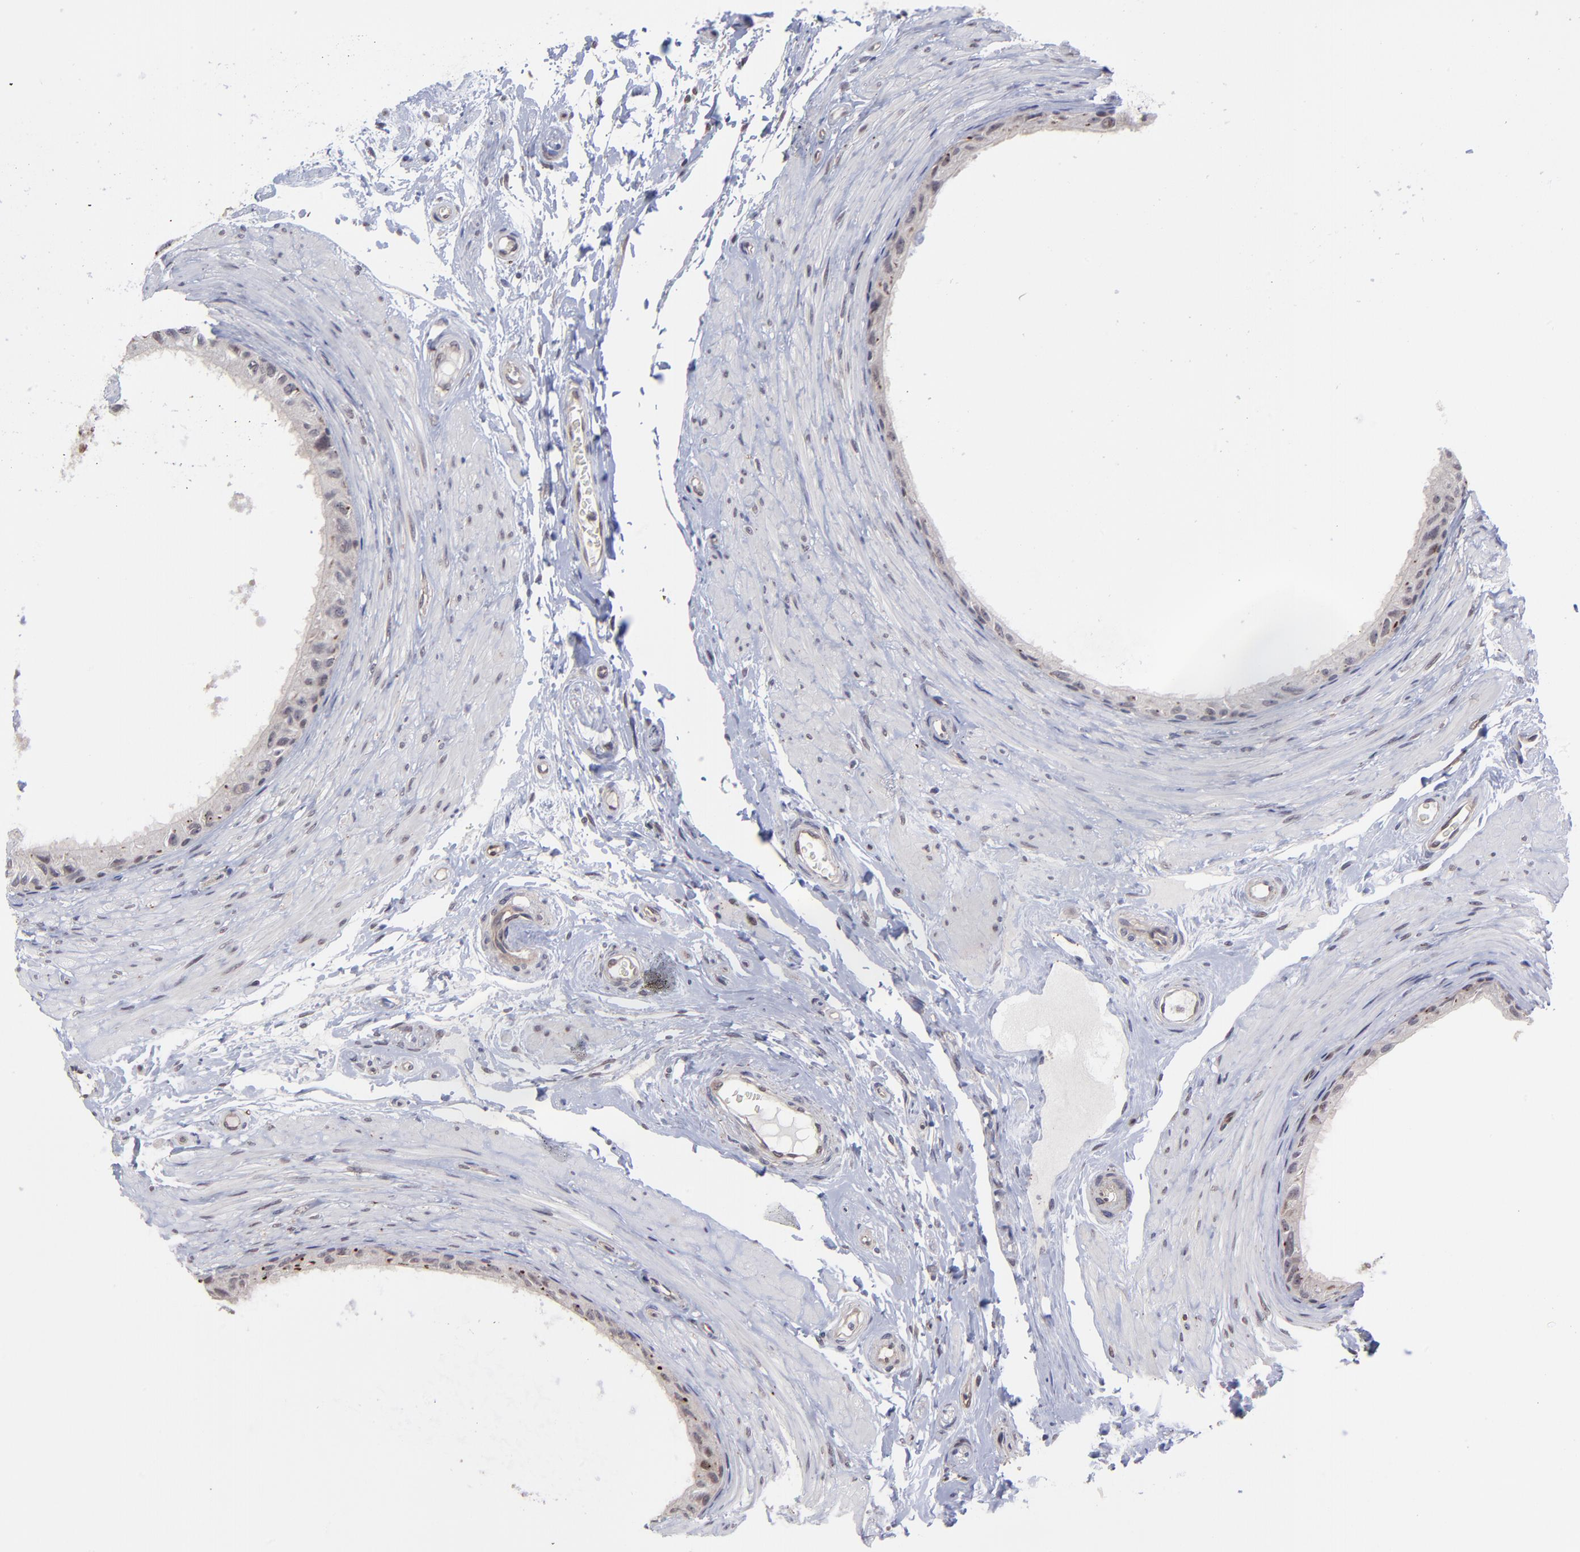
{"staining": {"intensity": "negative", "quantity": "none", "location": "none"}, "tissue": "epididymis", "cell_type": "Glandular cells", "image_type": "normal", "snomed": [{"axis": "morphology", "description": "Normal tissue, NOS"}, {"axis": "topography", "description": "Epididymis"}], "caption": "High power microscopy micrograph of an IHC photomicrograph of normal epididymis, revealing no significant expression in glandular cells.", "gene": "ZNF419", "patient": {"sex": "male", "age": 68}}